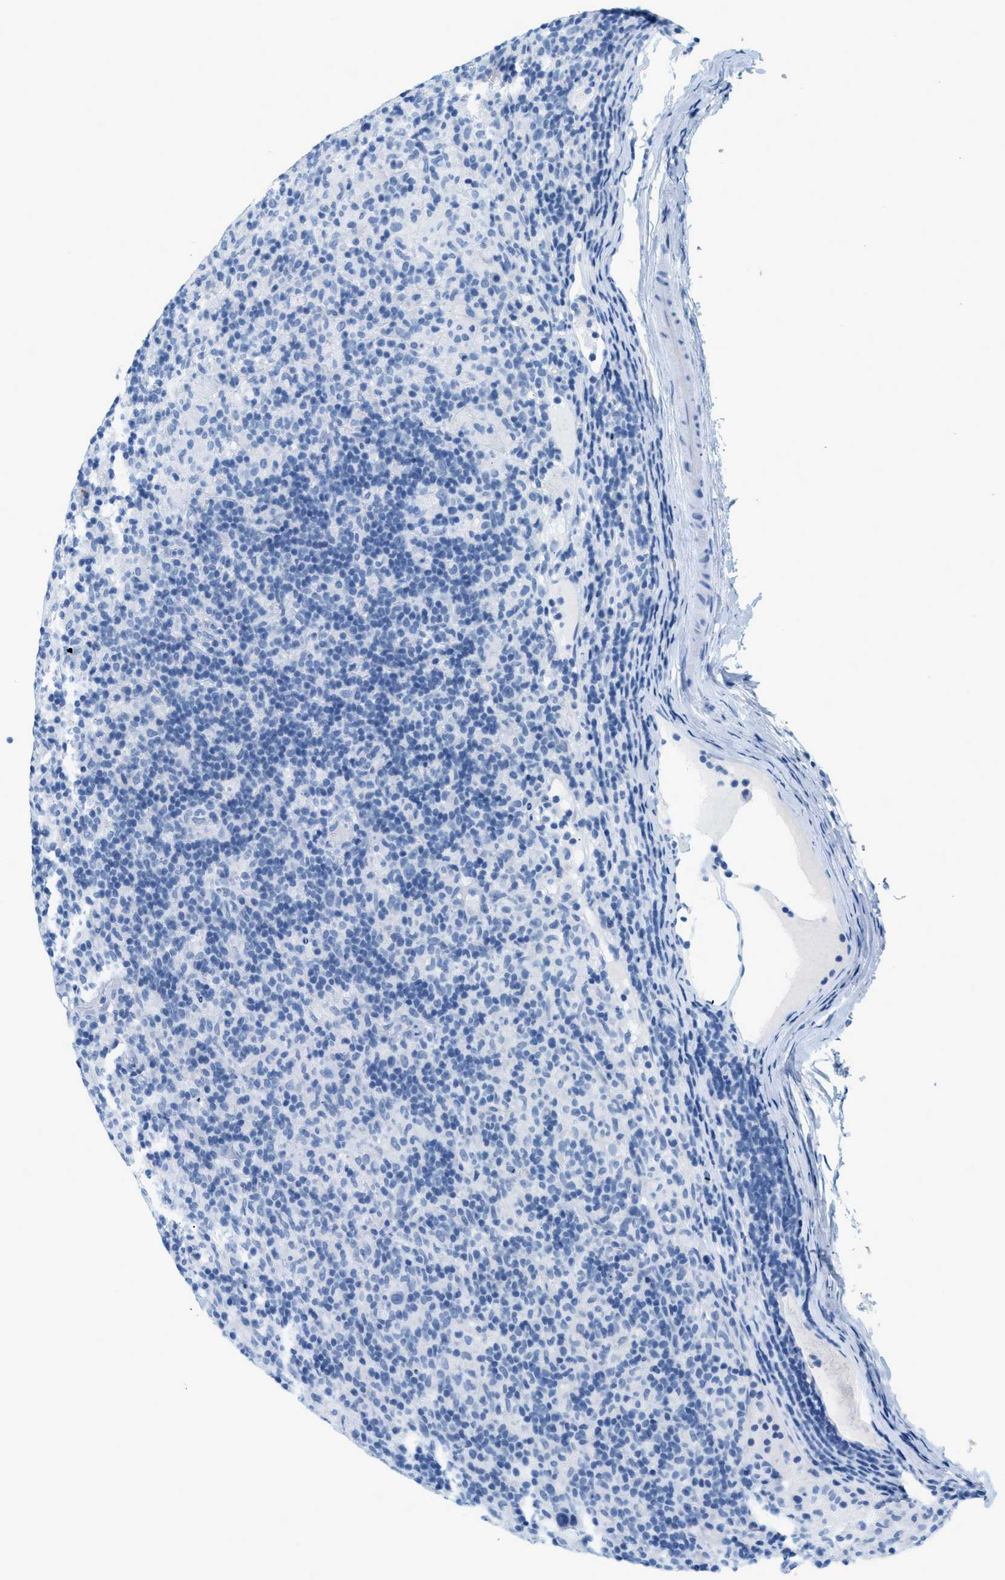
{"staining": {"intensity": "negative", "quantity": "none", "location": "none"}, "tissue": "lymphoma", "cell_type": "Tumor cells", "image_type": "cancer", "snomed": [{"axis": "morphology", "description": "Hodgkin's disease, NOS"}, {"axis": "topography", "description": "Lymph node"}], "caption": "Tumor cells are negative for brown protein staining in lymphoma. The staining was performed using DAB (3,3'-diaminobenzidine) to visualize the protein expression in brown, while the nuclei were stained in blue with hematoxylin (Magnification: 20x).", "gene": "LCN2", "patient": {"sex": "male", "age": 70}}